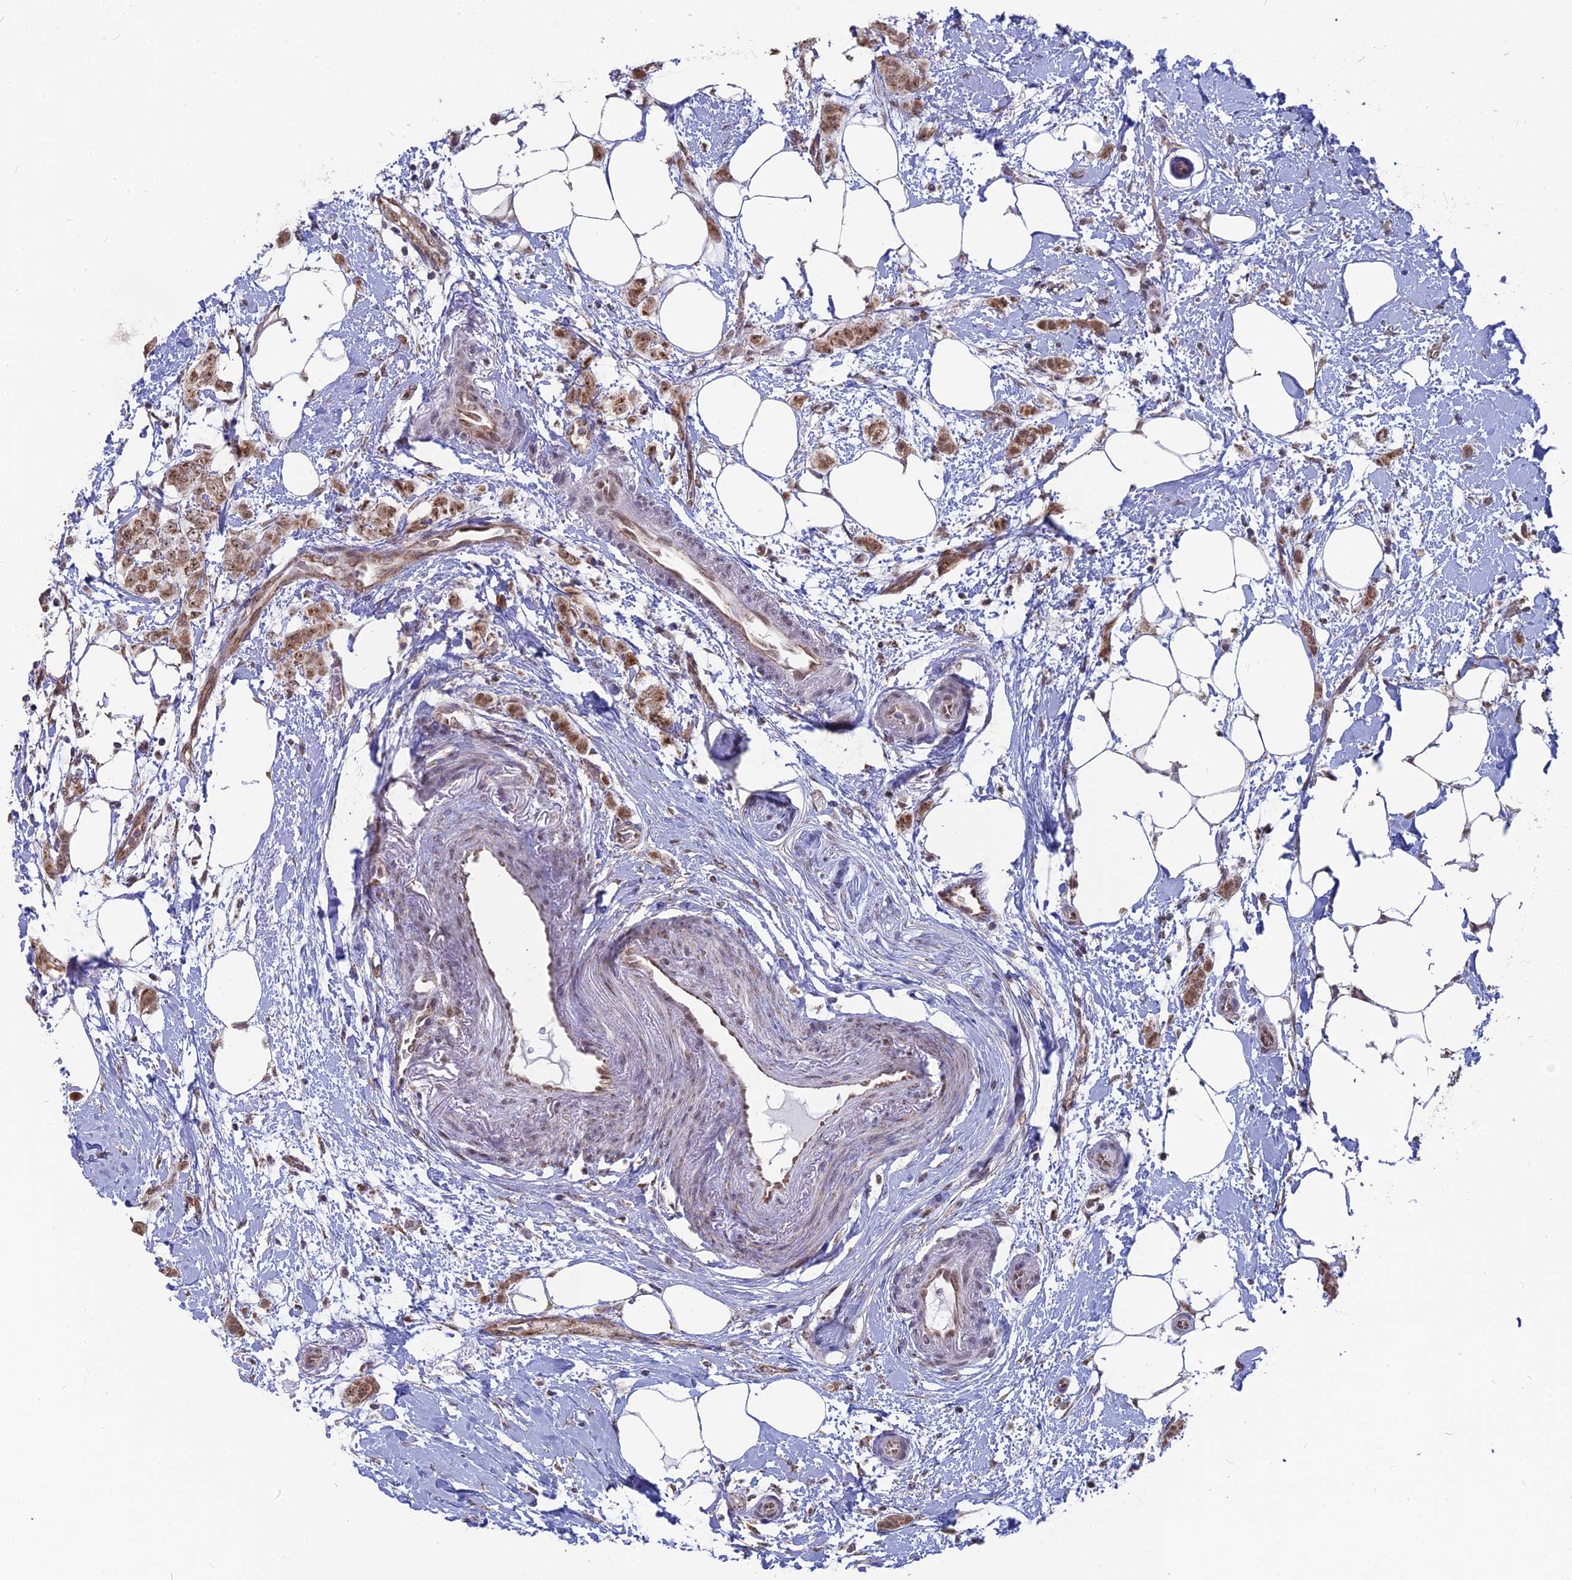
{"staining": {"intensity": "moderate", "quantity": ">75%", "location": "cytoplasmic/membranous,nuclear"}, "tissue": "breast cancer", "cell_type": "Tumor cells", "image_type": "cancer", "snomed": [{"axis": "morphology", "description": "Duct carcinoma"}, {"axis": "topography", "description": "Breast"}], "caption": "A high-resolution histopathology image shows immunohistochemistry (IHC) staining of breast invasive ductal carcinoma, which demonstrates moderate cytoplasmic/membranous and nuclear expression in about >75% of tumor cells.", "gene": "ARHGAP40", "patient": {"sex": "female", "age": 72}}